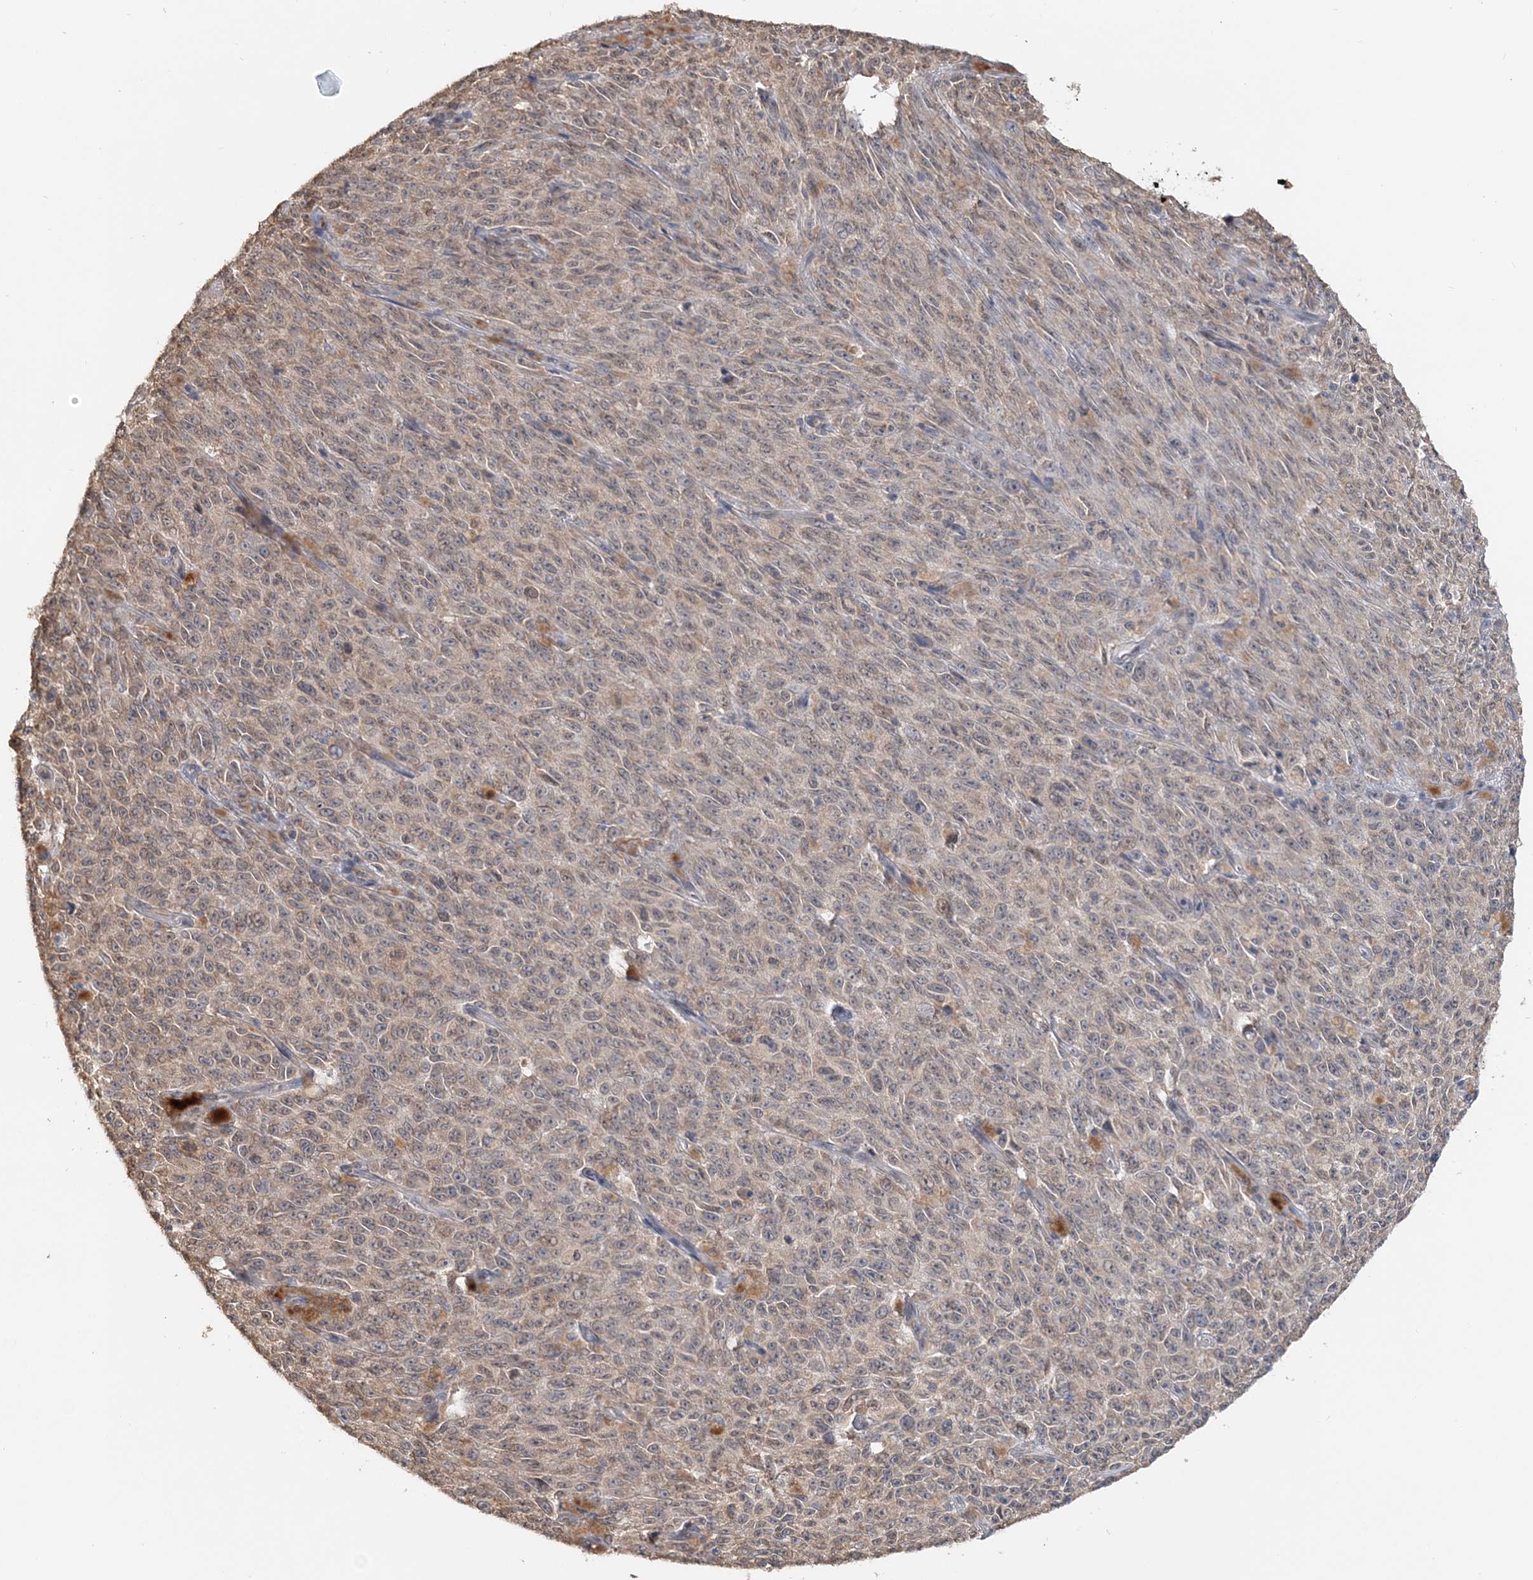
{"staining": {"intensity": "weak", "quantity": ">75%", "location": "cytoplasmic/membranous"}, "tissue": "melanoma", "cell_type": "Tumor cells", "image_type": "cancer", "snomed": [{"axis": "morphology", "description": "Malignant melanoma, NOS"}, {"axis": "topography", "description": "Skin"}], "caption": "High-magnification brightfield microscopy of melanoma stained with DAB (3,3'-diaminobenzidine) (brown) and counterstained with hematoxylin (blue). tumor cells exhibit weak cytoplasmic/membranous staining is appreciated in about>75% of cells.", "gene": "FBXO38", "patient": {"sex": "female", "age": 82}}